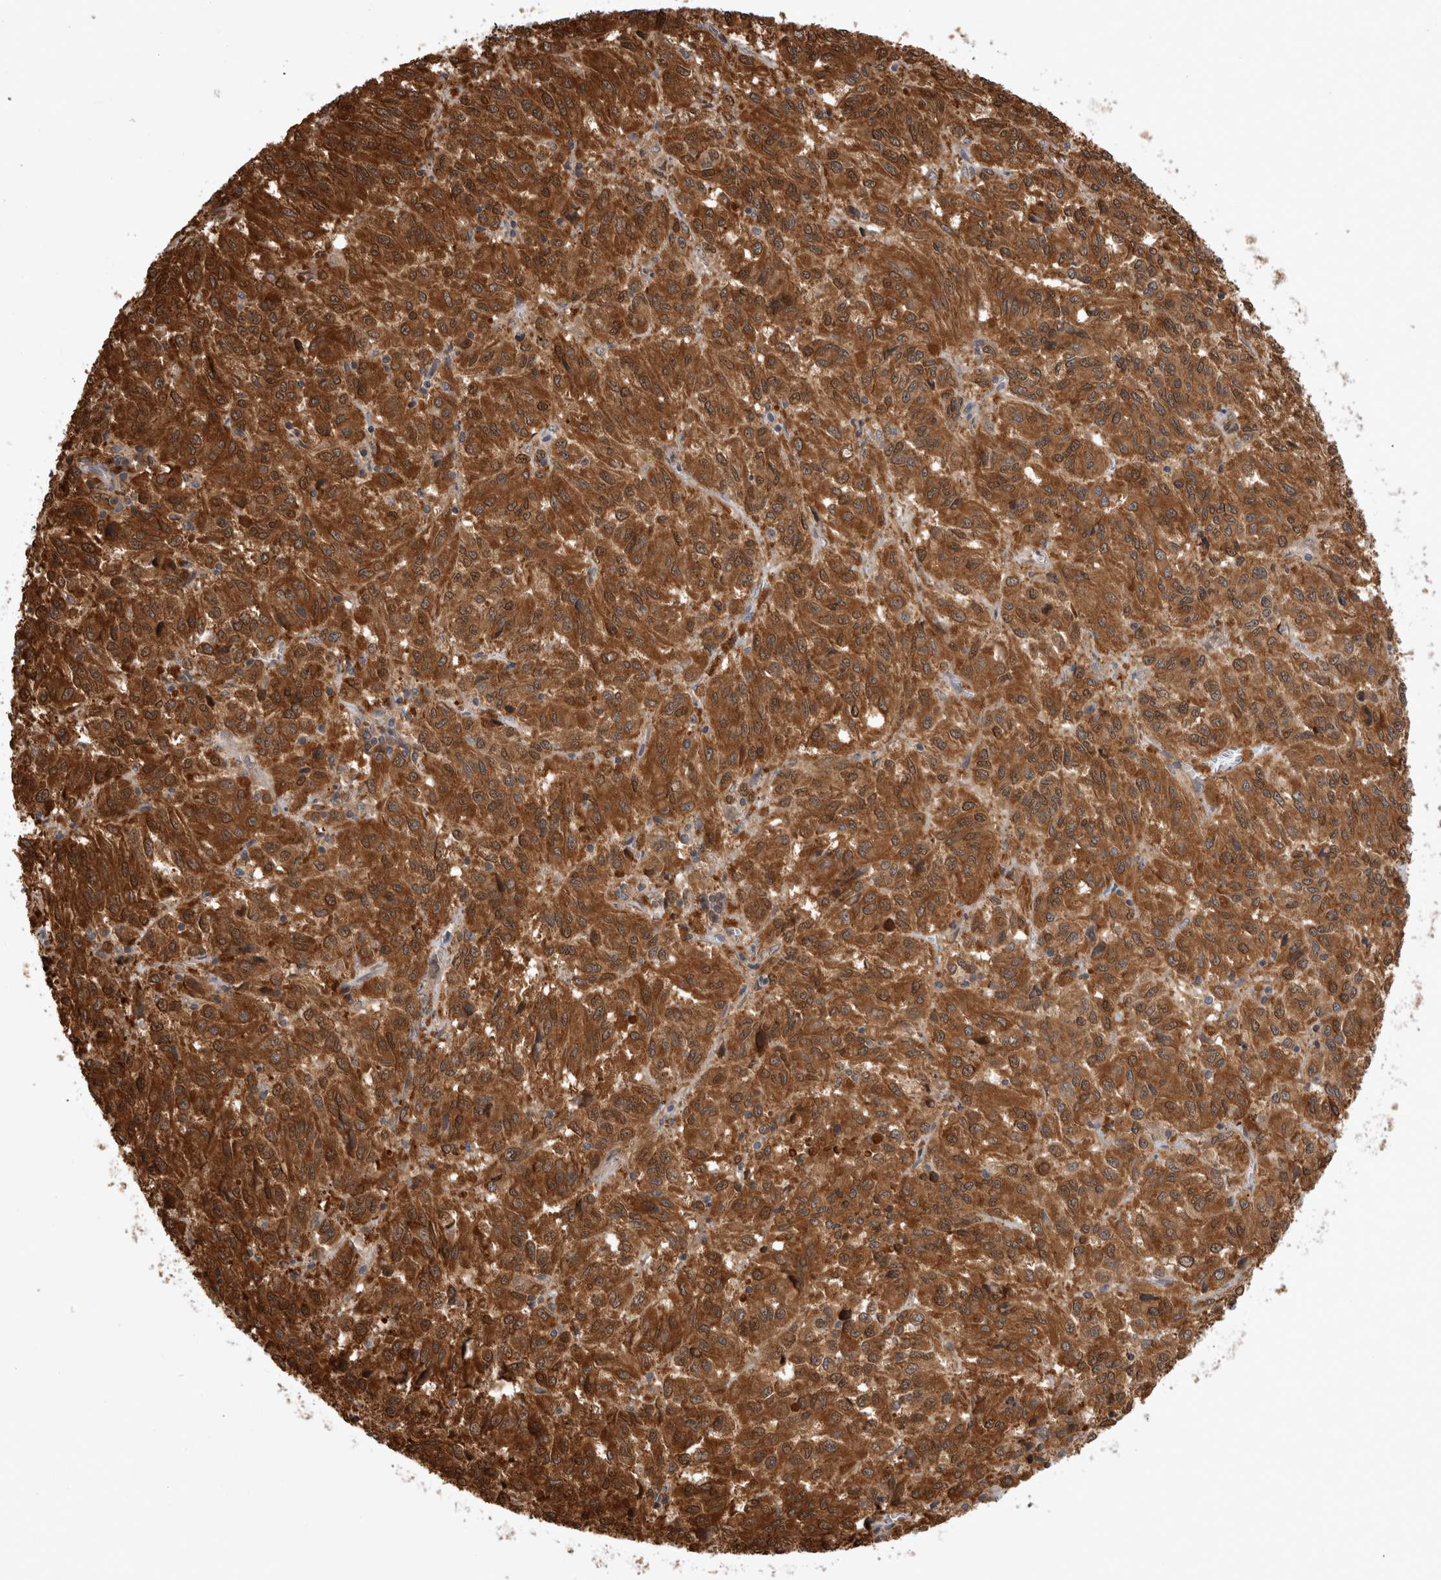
{"staining": {"intensity": "strong", "quantity": ">75%", "location": "cytoplasmic/membranous"}, "tissue": "melanoma", "cell_type": "Tumor cells", "image_type": "cancer", "snomed": [{"axis": "morphology", "description": "Malignant melanoma, Metastatic site"}, {"axis": "topography", "description": "Lung"}], "caption": "A brown stain labels strong cytoplasmic/membranous staining of a protein in melanoma tumor cells.", "gene": "ASTN2", "patient": {"sex": "male", "age": 64}}